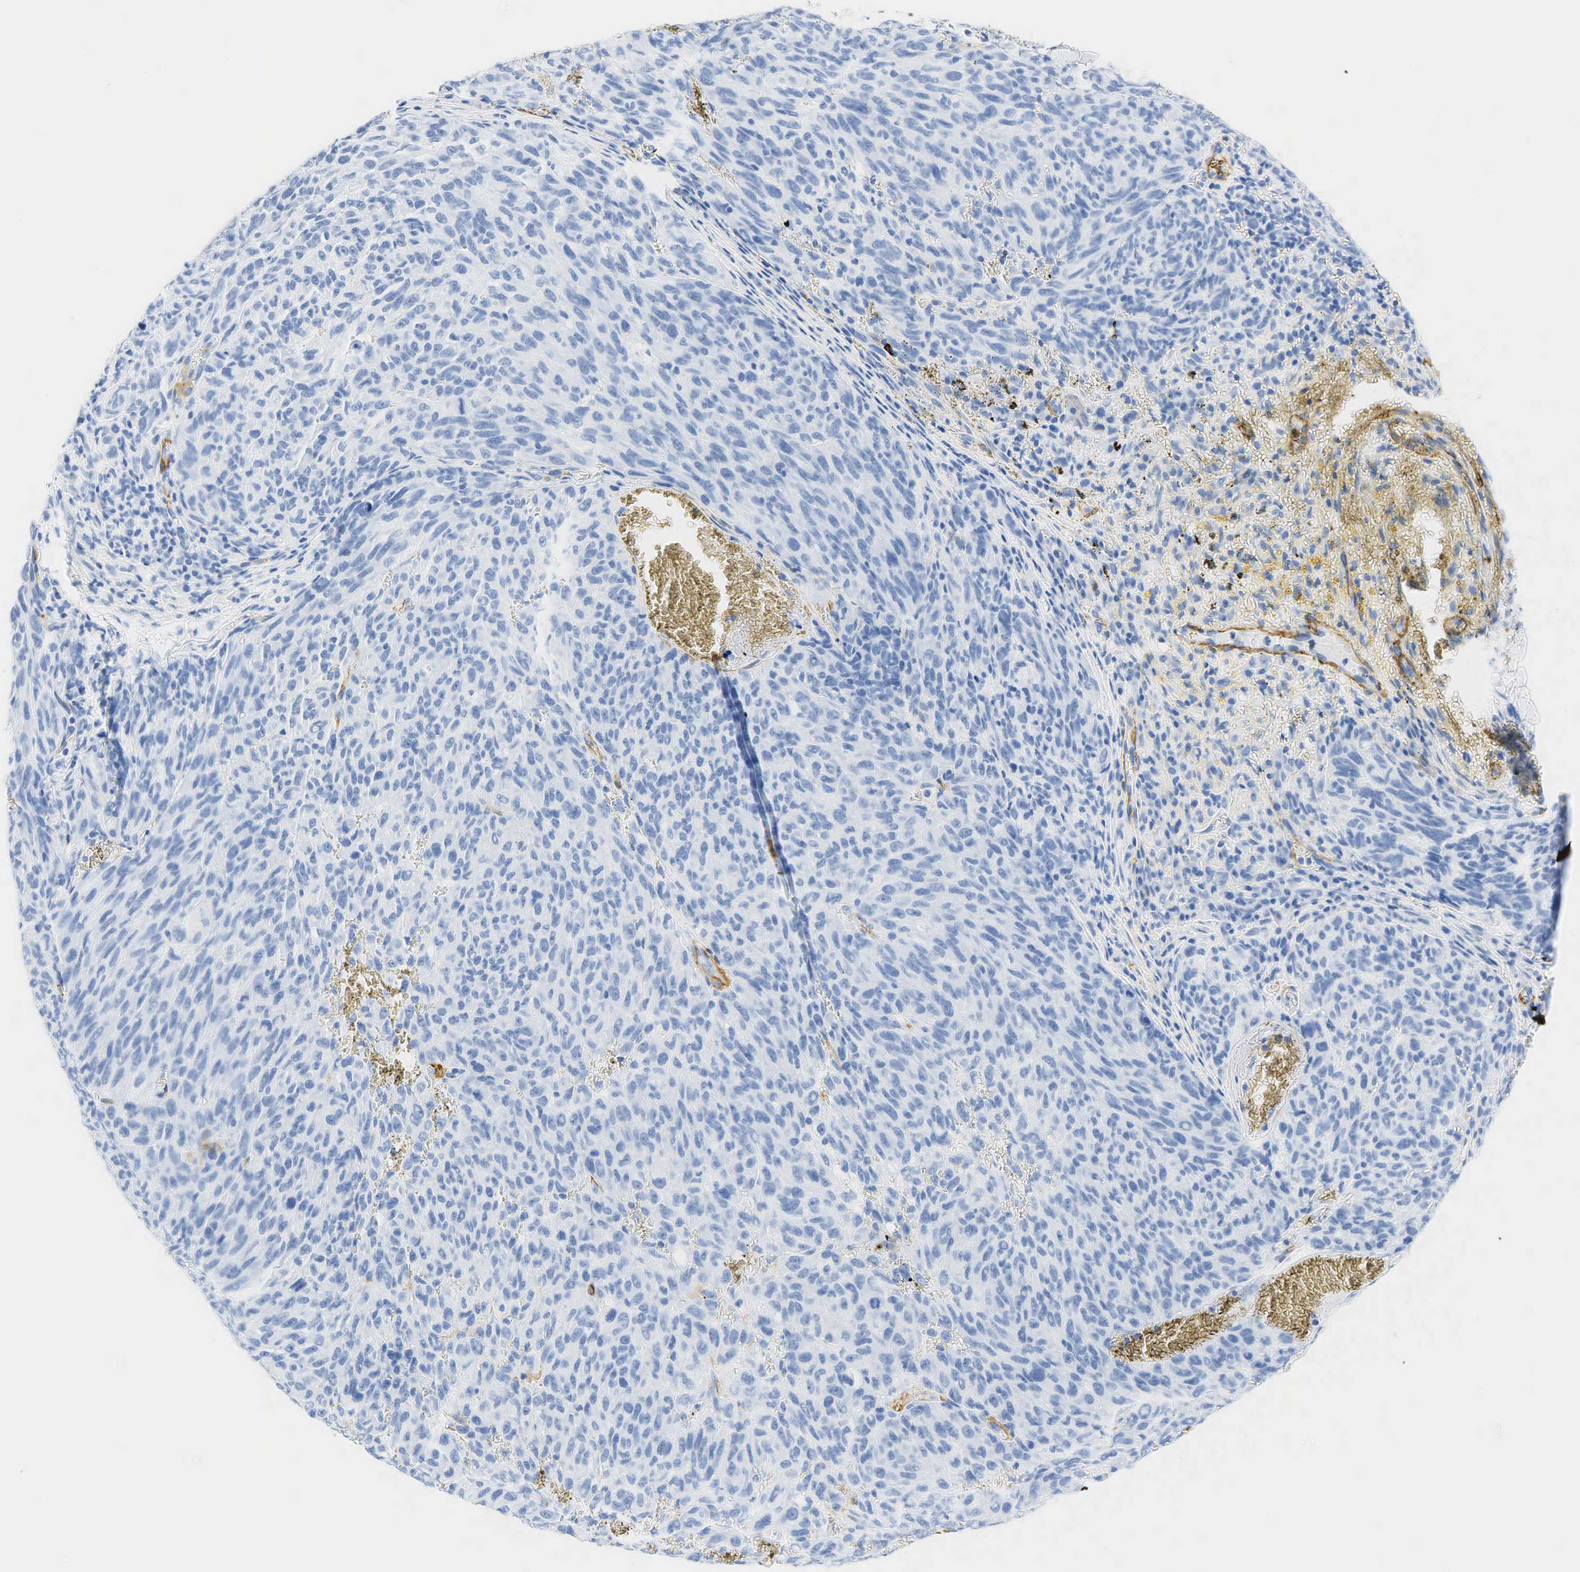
{"staining": {"intensity": "negative", "quantity": "none", "location": "none"}, "tissue": "melanoma", "cell_type": "Tumor cells", "image_type": "cancer", "snomed": [{"axis": "morphology", "description": "Malignant melanoma, NOS"}, {"axis": "topography", "description": "Skin"}], "caption": "The histopathology image demonstrates no staining of tumor cells in malignant melanoma.", "gene": "ACTA1", "patient": {"sex": "male", "age": 76}}